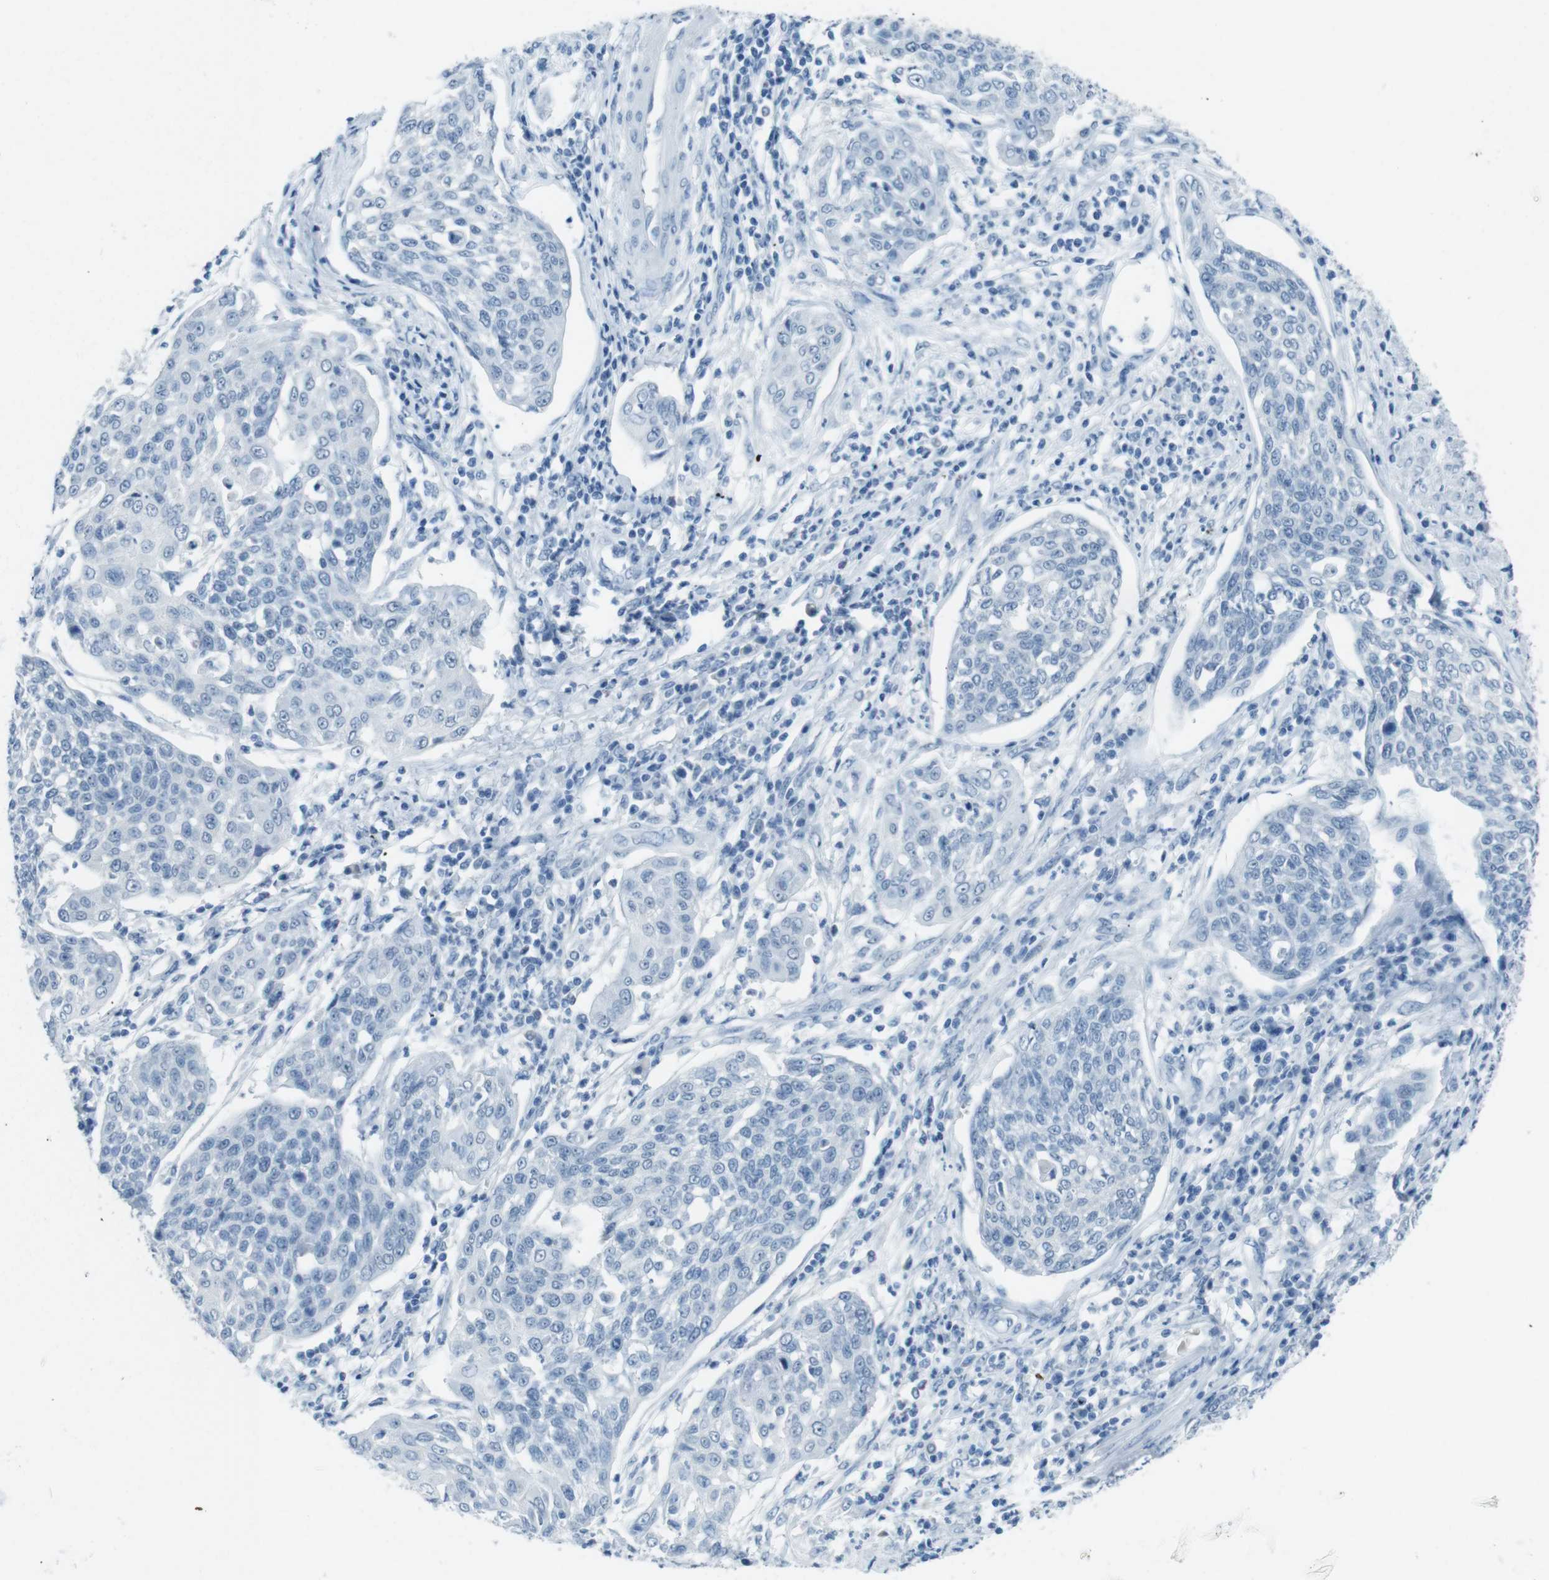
{"staining": {"intensity": "negative", "quantity": "none", "location": "none"}, "tissue": "cervical cancer", "cell_type": "Tumor cells", "image_type": "cancer", "snomed": [{"axis": "morphology", "description": "Squamous cell carcinoma, NOS"}, {"axis": "topography", "description": "Cervix"}], "caption": "Photomicrograph shows no protein positivity in tumor cells of cervical cancer tissue. The staining was performed using DAB (3,3'-diaminobenzidine) to visualize the protein expression in brown, while the nuclei were stained in blue with hematoxylin (Magnification: 20x).", "gene": "TMEM207", "patient": {"sex": "female", "age": 34}}